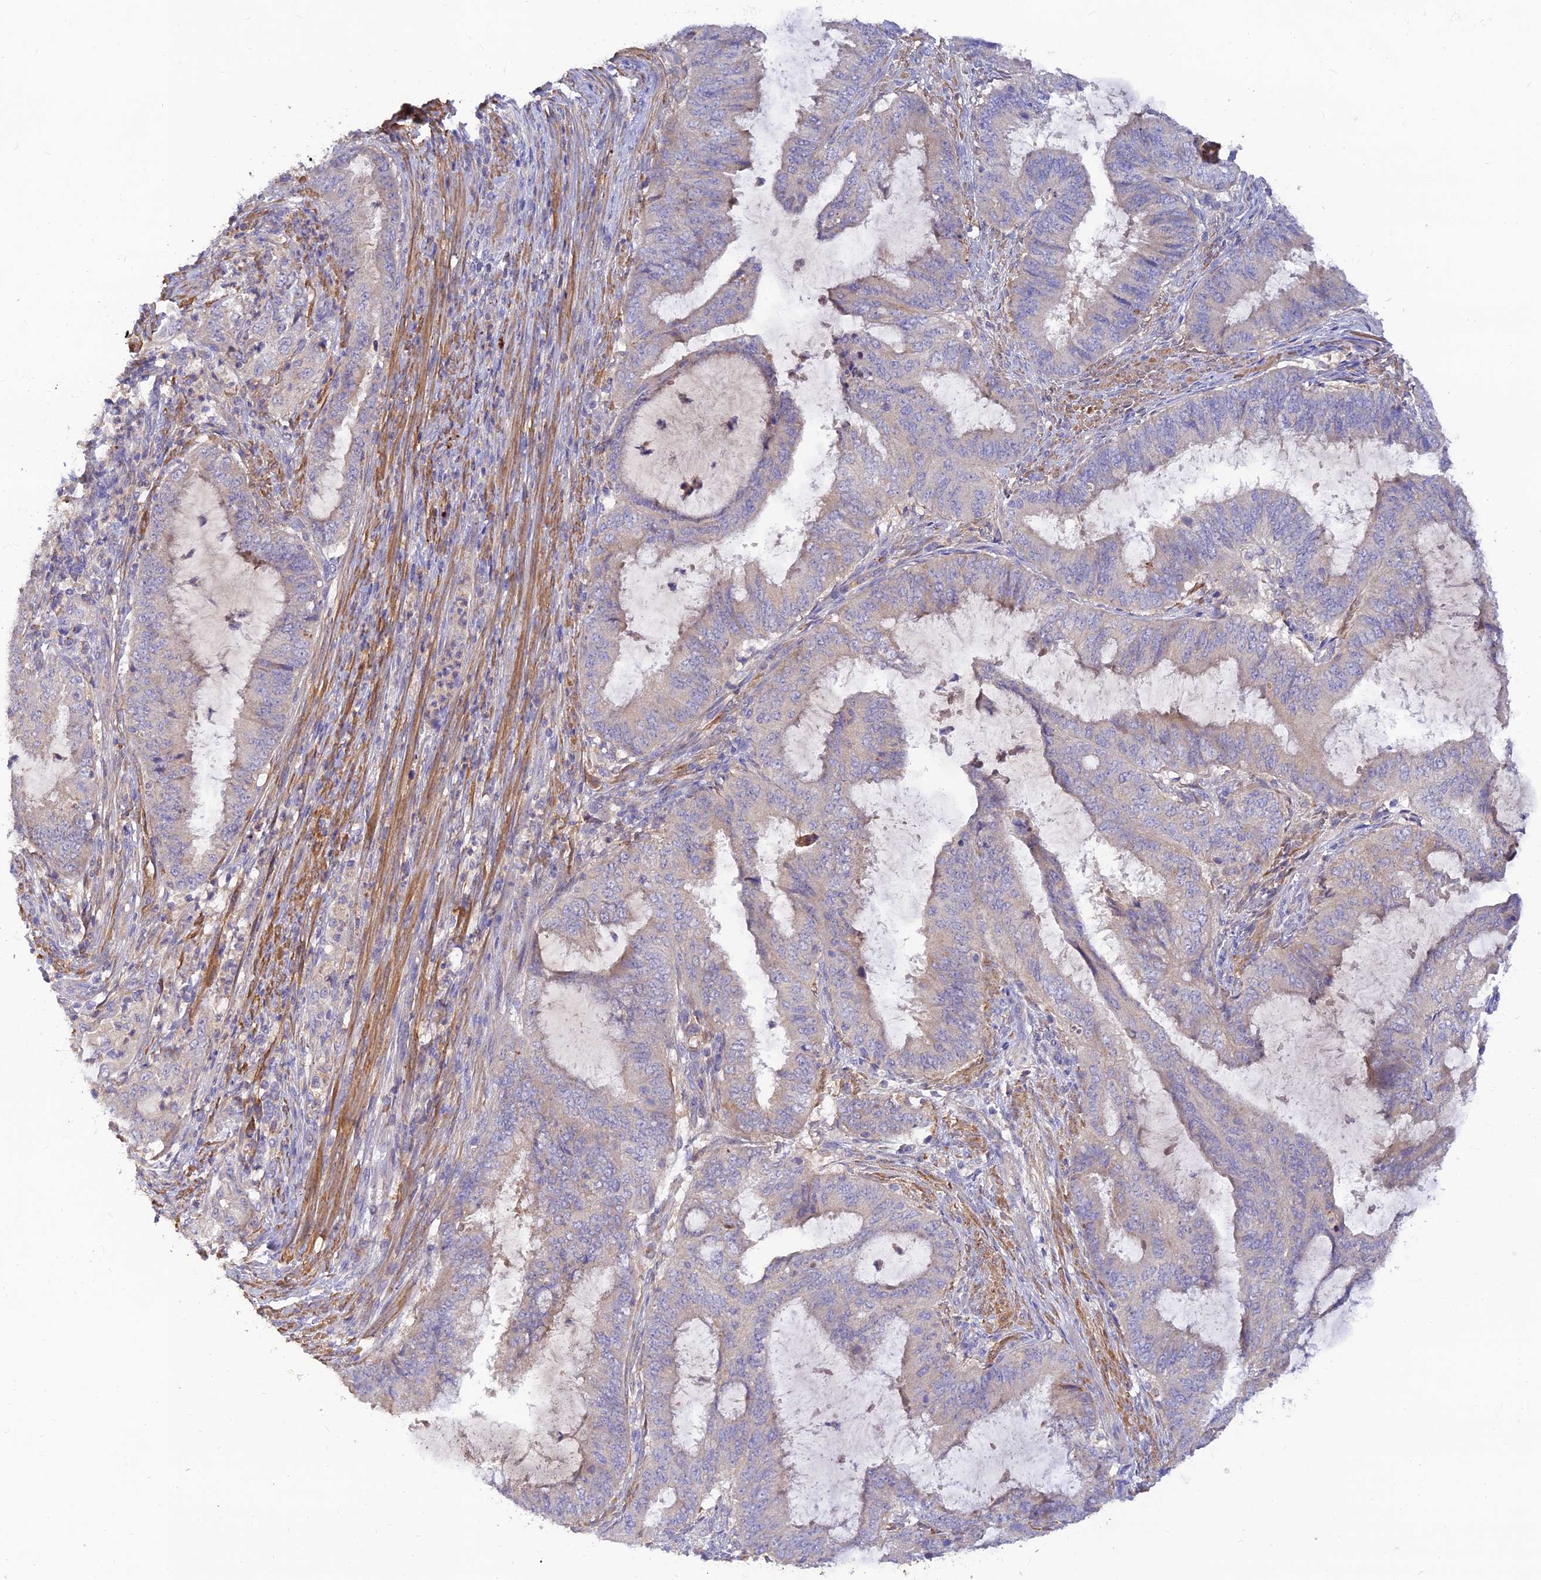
{"staining": {"intensity": "negative", "quantity": "none", "location": "none"}, "tissue": "endometrial cancer", "cell_type": "Tumor cells", "image_type": "cancer", "snomed": [{"axis": "morphology", "description": "Adenocarcinoma, NOS"}, {"axis": "topography", "description": "Endometrium"}], "caption": "This is a micrograph of immunohistochemistry staining of endometrial cancer (adenocarcinoma), which shows no positivity in tumor cells. (IHC, brightfield microscopy, high magnification).", "gene": "ACSM5", "patient": {"sex": "female", "age": 51}}